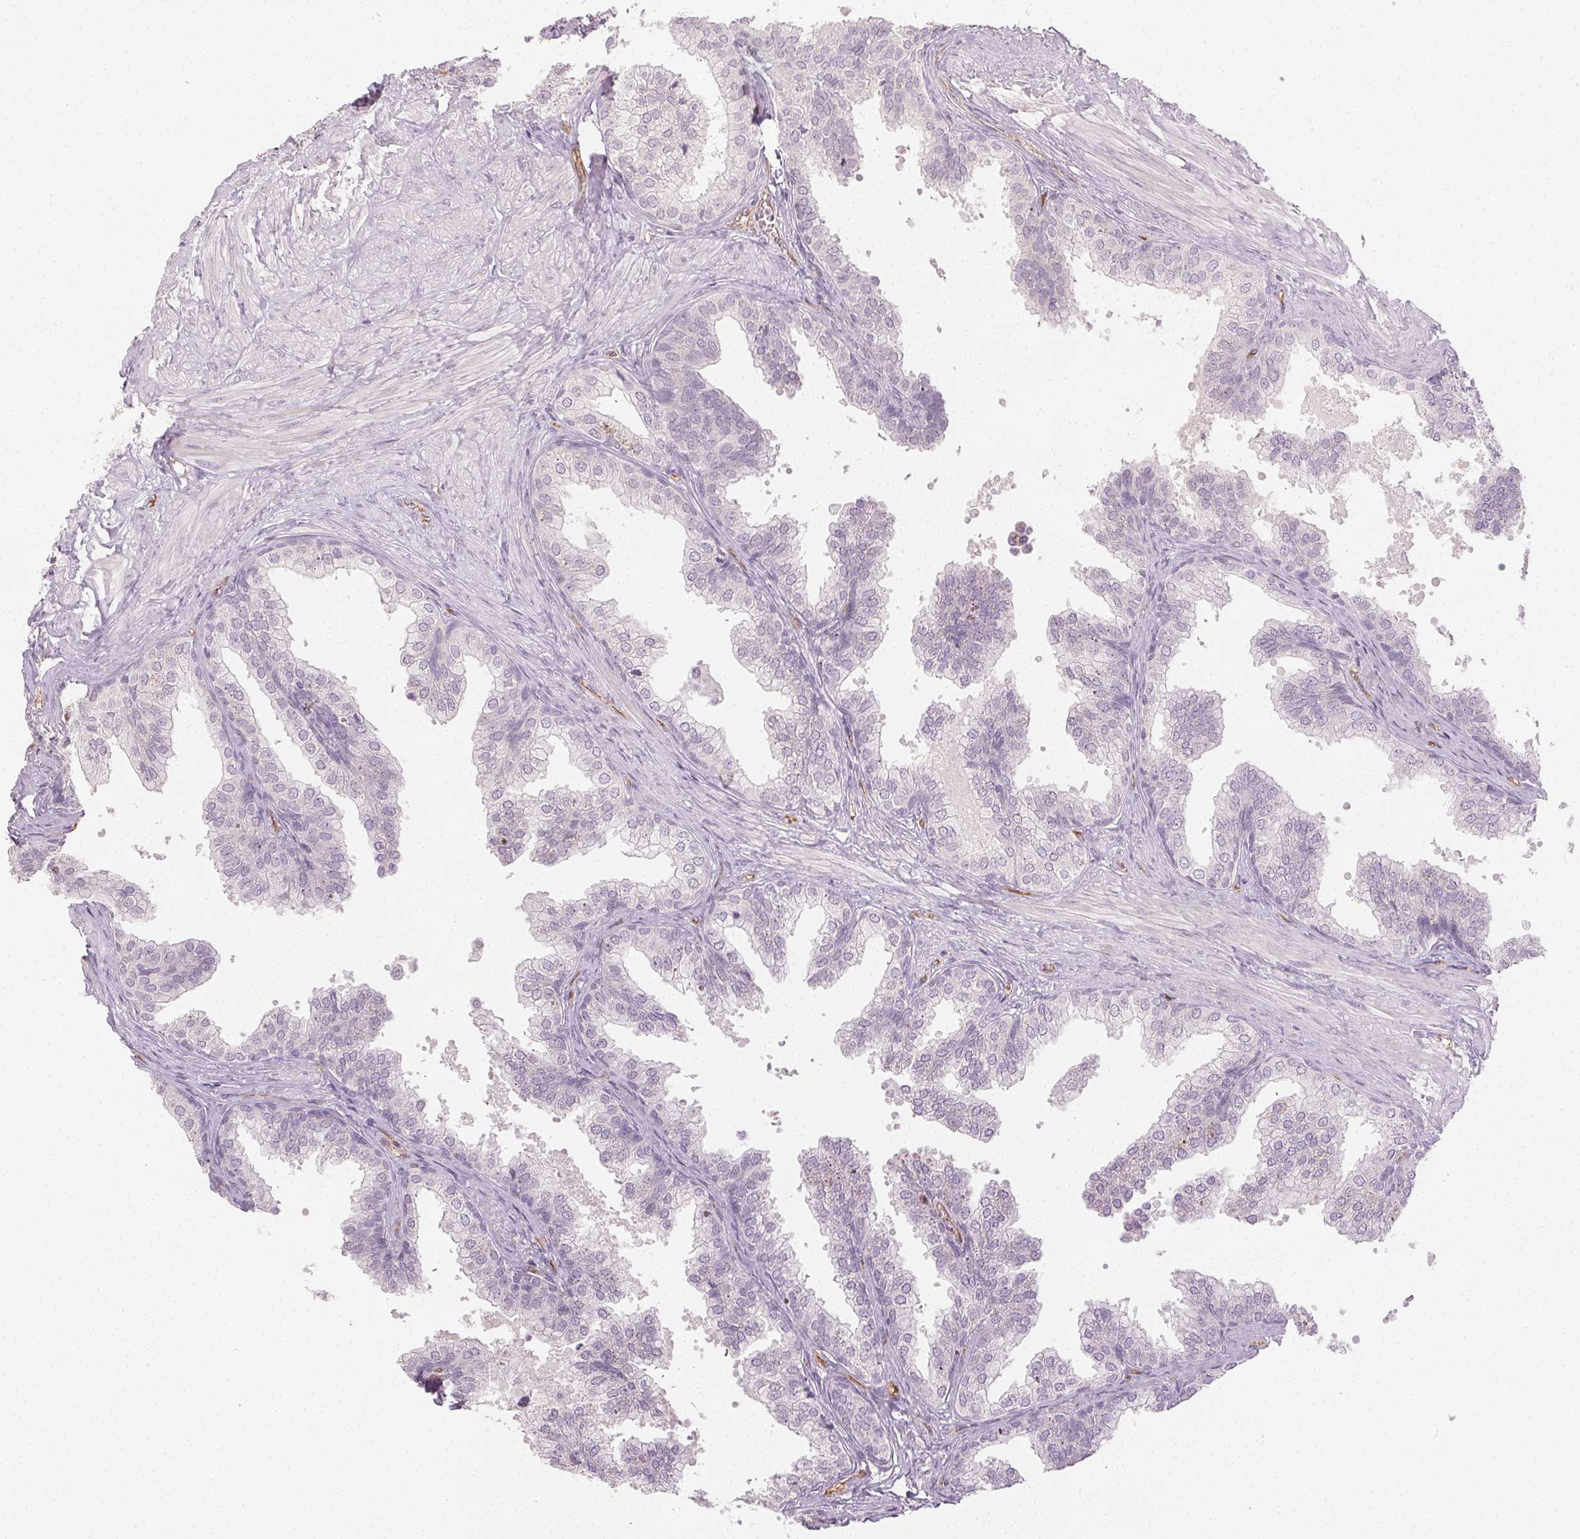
{"staining": {"intensity": "negative", "quantity": "none", "location": "none"}, "tissue": "prostate", "cell_type": "Glandular cells", "image_type": "normal", "snomed": [{"axis": "morphology", "description": "Normal tissue, NOS"}, {"axis": "topography", "description": "Prostate"}, {"axis": "topography", "description": "Peripheral nerve tissue"}], "caption": "High power microscopy image of an IHC micrograph of normal prostate, revealing no significant staining in glandular cells.", "gene": "PODXL", "patient": {"sex": "male", "age": 55}}